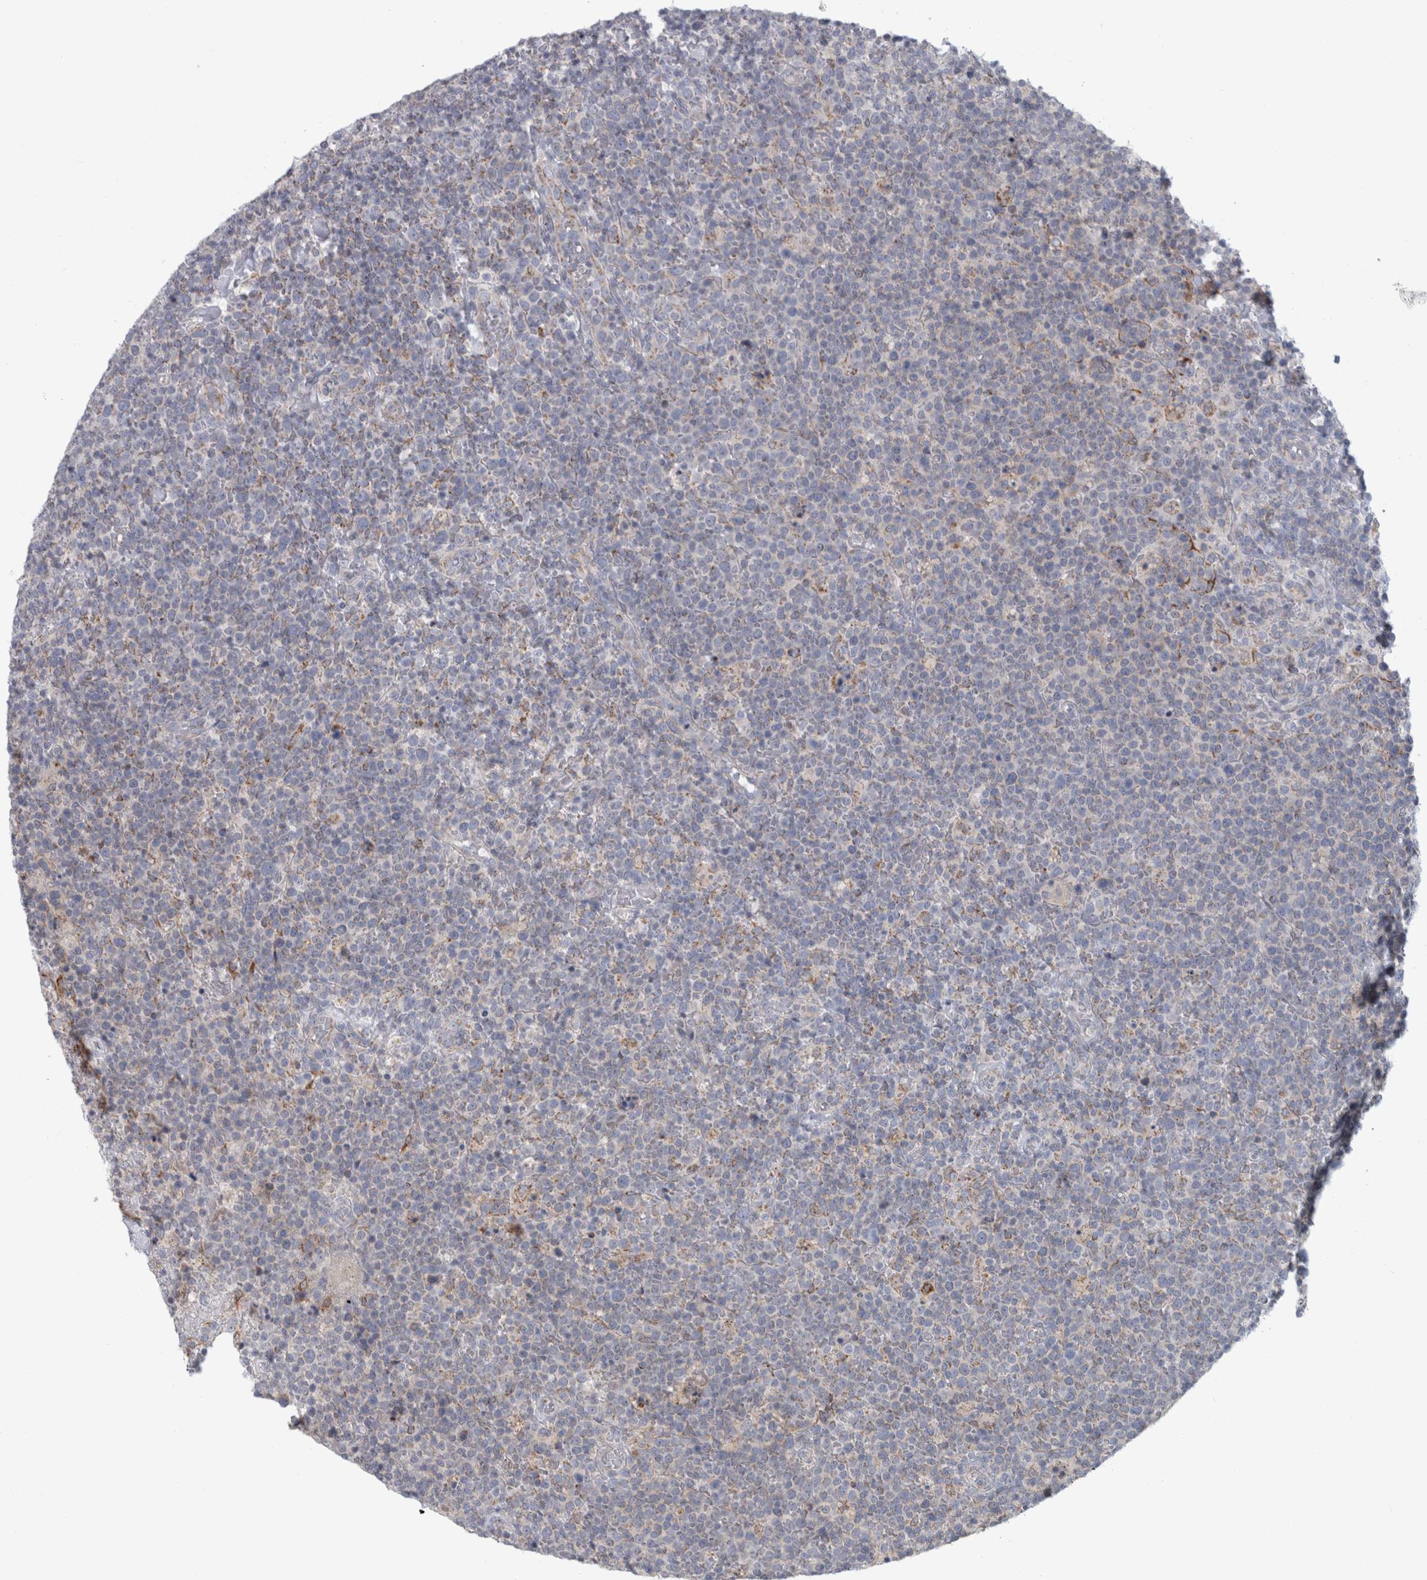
{"staining": {"intensity": "negative", "quantity": "none", "location": "none"}, "tissue": "lymphoma", "cell_type": "Tumor cells", "image_type": "cancer", "snomed": [{"axis": "morphology", "description": "Malignant lymphoma, non-Hodgkin's type, High grade"}, {"axis": "topography", "description": "Lymph node"}], "caption": "Tumor cells show no significant positivity in lymphoma.", "gene": "RAB18", "patient": {"sex": "male", "age": 61}}